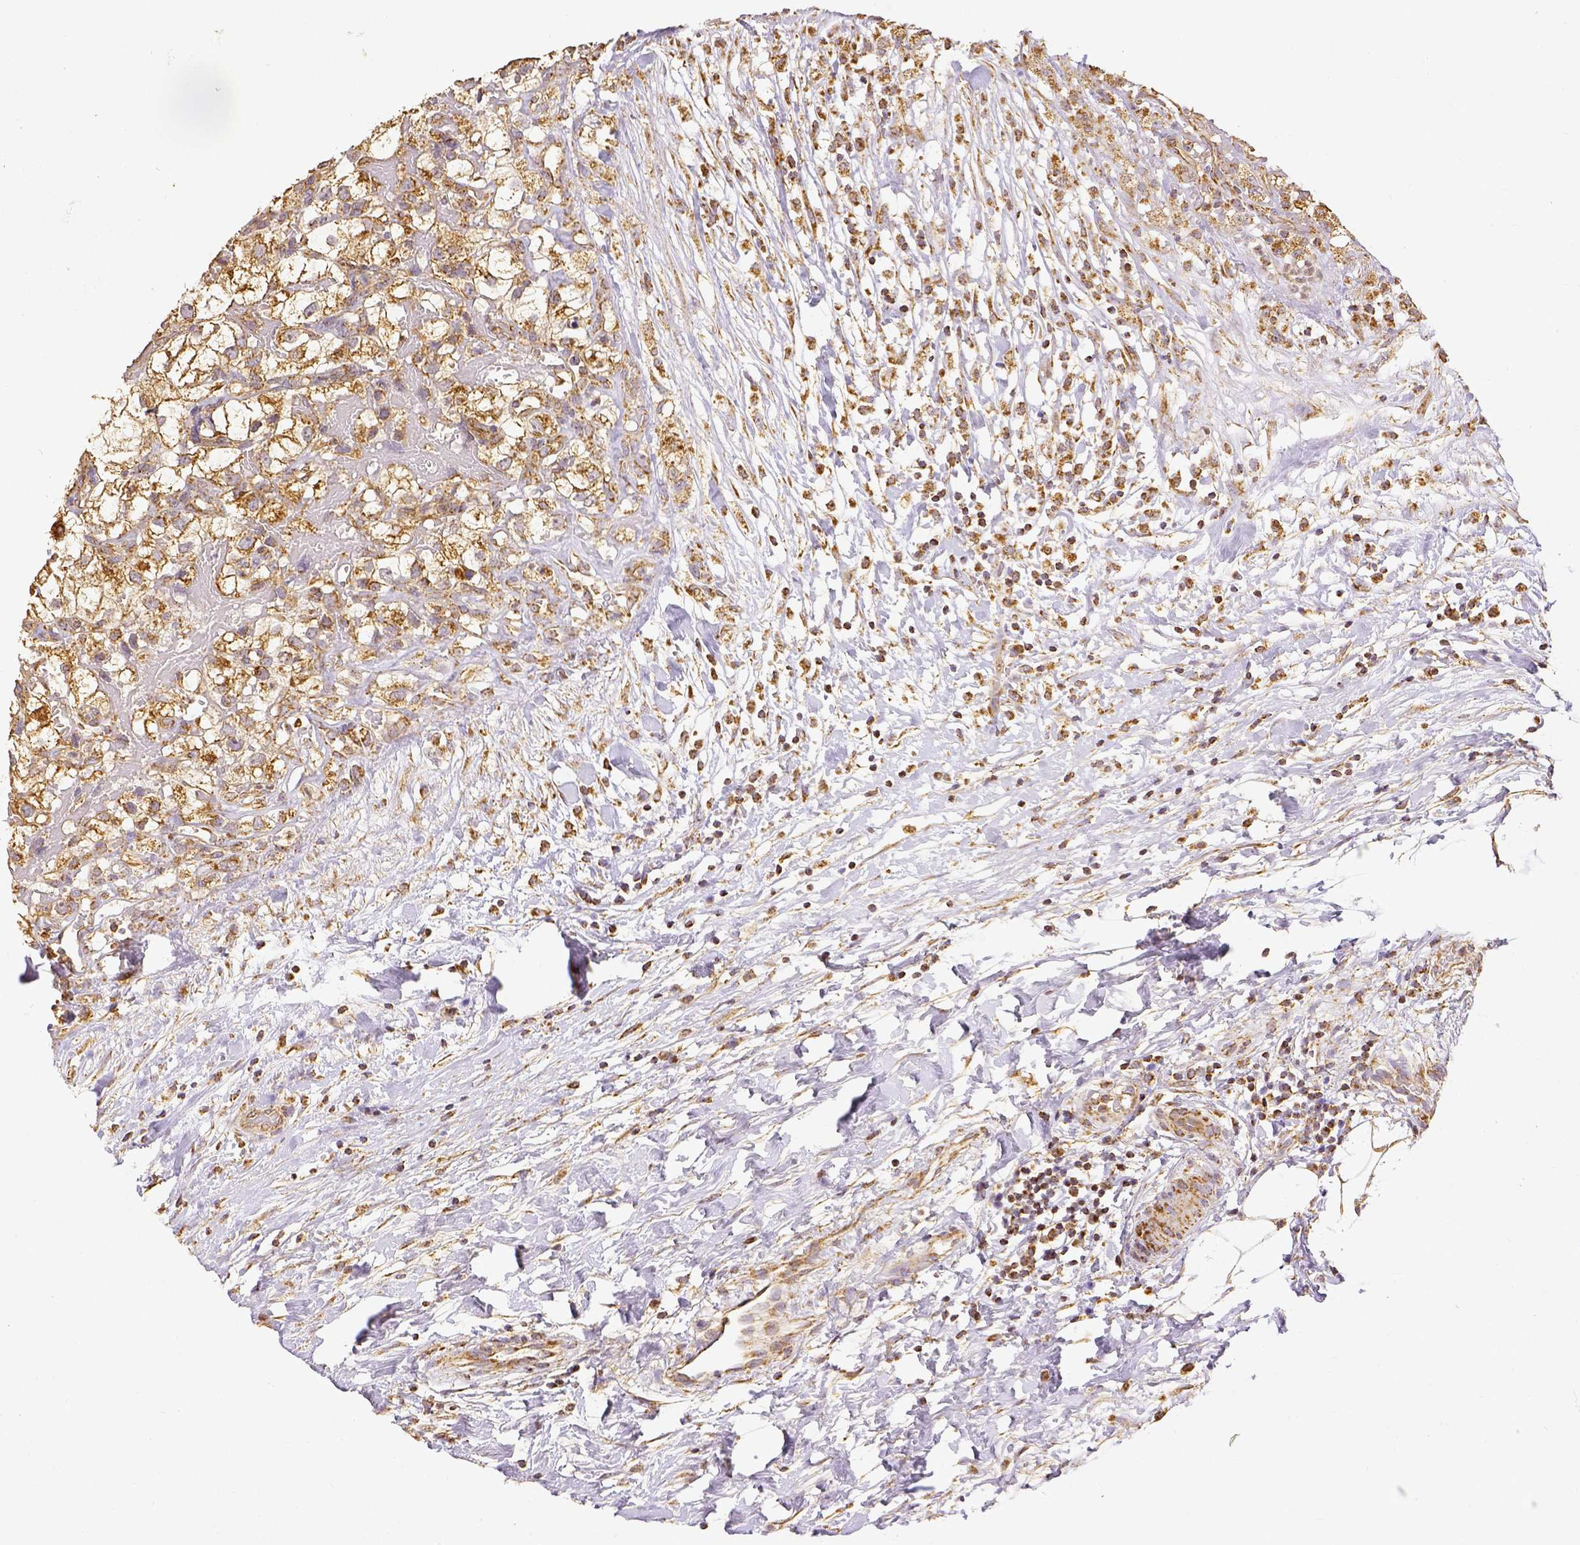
{"staining": {"intensity": "moderate", "quantity": ">75%", "location": "cytoplasmic/membranous"}, "tissue": "renal cancer", "cell_type": "Tumor cells", "image_type": "cancer", "snomed": [{"axis": "morphology", "description": "Adenocarcinoma, NOS"}, {"axis": "topography", "description": "Kidney"}], "caption": "Immunohistochemistry (IHC) (DAB) staining of adenocarcinoma (renal) reveals moderate cytoplasmic/membranous protein staining in about >75% of tumor cells. Immunohistochemistry (IHC) stains the protein in brown and the nuclei are stained blue.", "gene": "SDHB", "patient": {"sex": "male", "age": 59}}